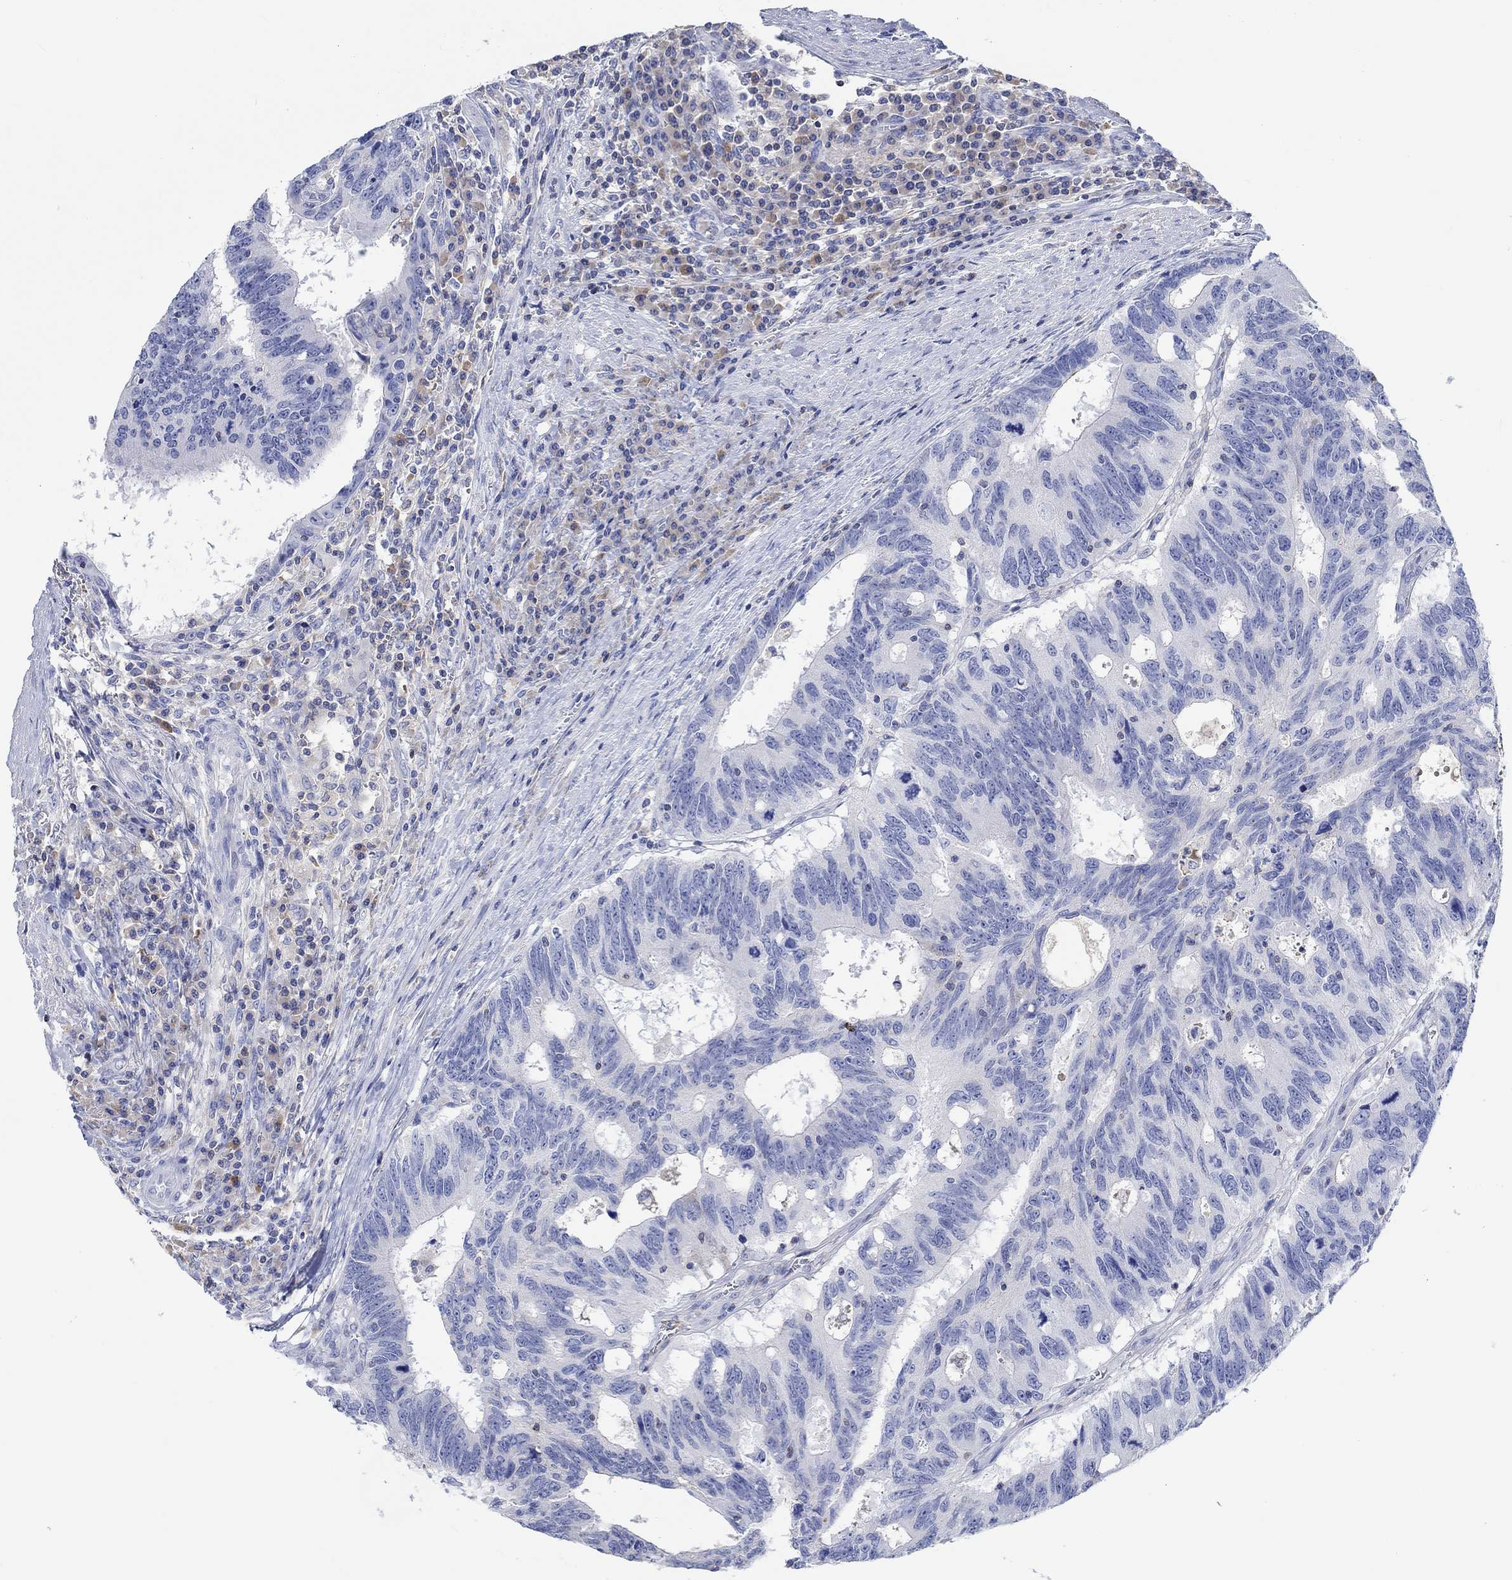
{"staining": {"intensity": "negative", "quantity": "none", "location": "none"}, "tissue": "colorectal cancer", "cell_type": "Tumor cells", "image_type": "cancer", "snomed": [{"axis": "morphology", "description": "Adenocarcinoma, NOS"}, {"axis": "topography", "description": "Colon"}], "caption": "Tumor cells show no significant positivity in colorectal cancer.", "gene": "GCM1", "patient": {"sex": "female", "age": 77}}